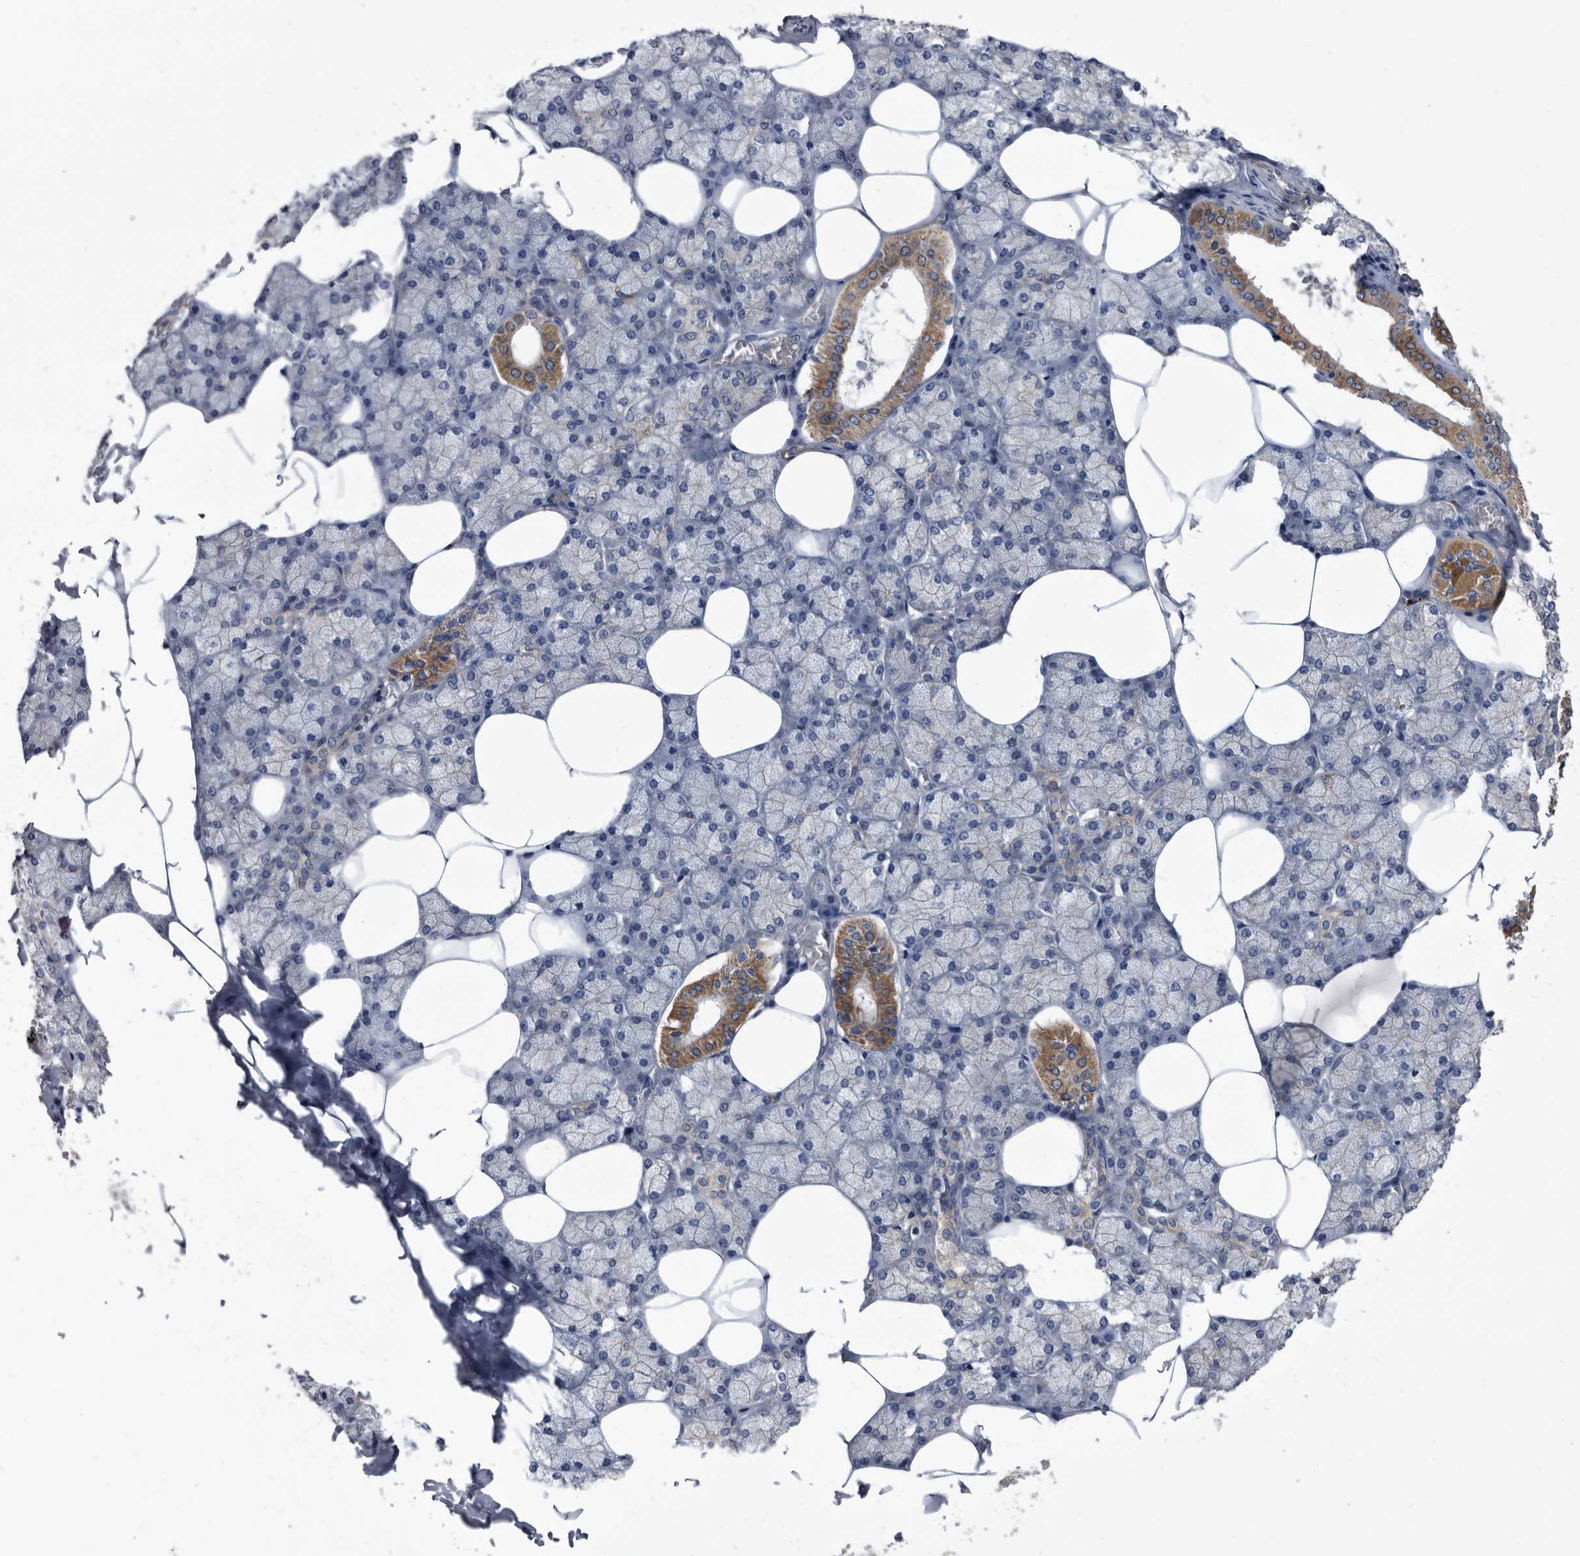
{"staining": {"intensity": "moderate", "quantity": "<25%", "location": "cytoplasmic/membranous"}, "tissue": "salivary gland", "cell_type": "Glandular cells", "image_type": "normal", "snomed": [{"axis": "morphology", "description": "Normal tissue, NOS"}, {"axis": "topography", "description": "Salivary gland"}], "caption": "Immunohistochemical staining of benign human salivary gland reveals <25% levels of moderate cytoplasmic/membranous protein positivity in approximately <25% of glandular cells.", "gene": "DTNBP1", "patient": {"sex": "male", "age": 62}}